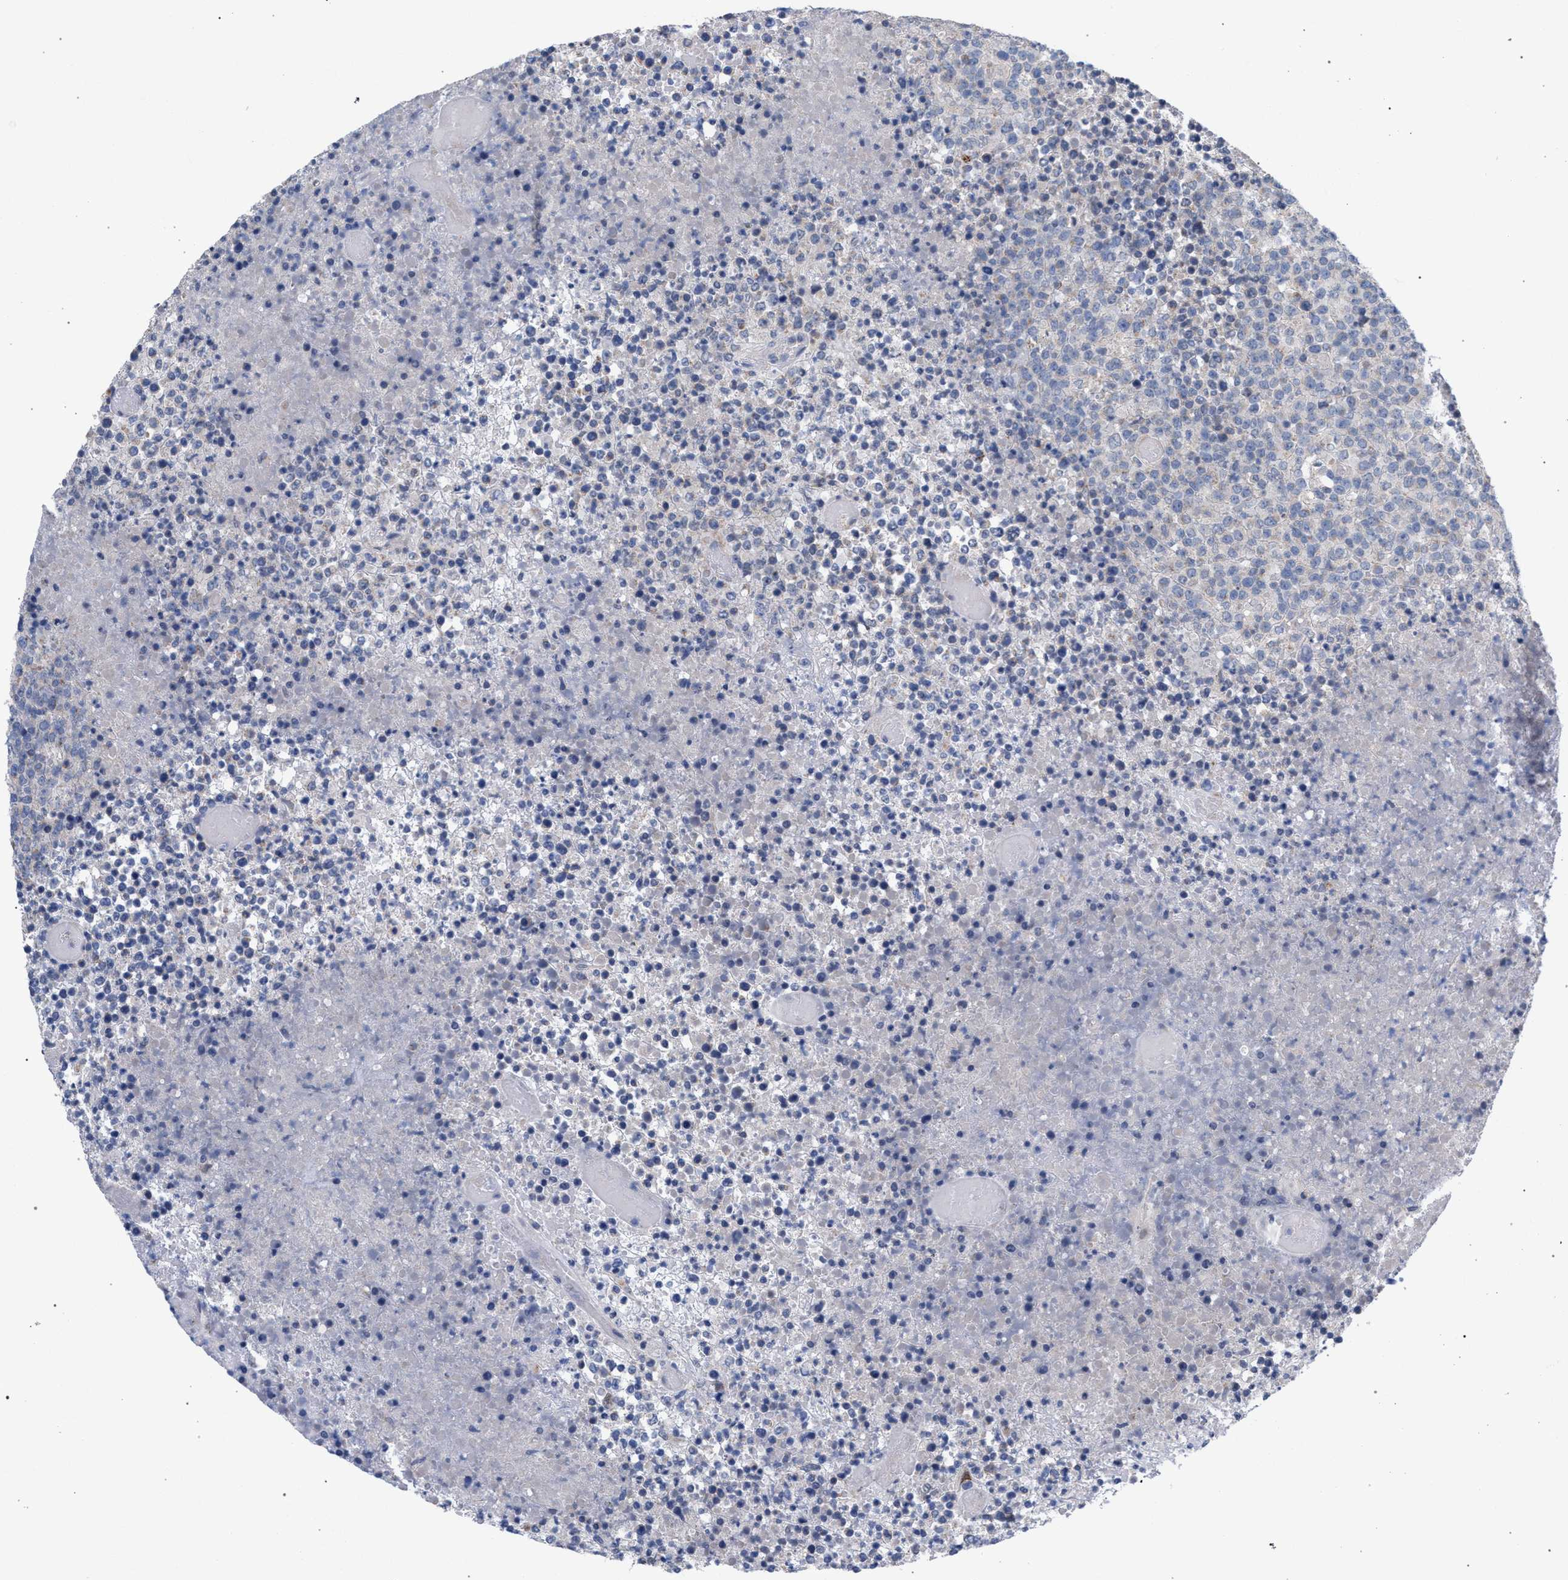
{"staining": {"intensity": "negative", "quantity": "none", "location": "none"}, "tissue": "lymphoma", "cell_type": "Tumor cells", "image_type": "cancer", "snomed": [{"axis": "morphology", "description": "Malignant lymphoma, non-Hodgkin's type, High grade"}, {"axis": "topography", "description": "Lymph node"}], "caption": "Tumor cells show no significant protein staining in lymphoma.", "gene": "RNF135", "patient": {"sex": "male", "age": 13}}